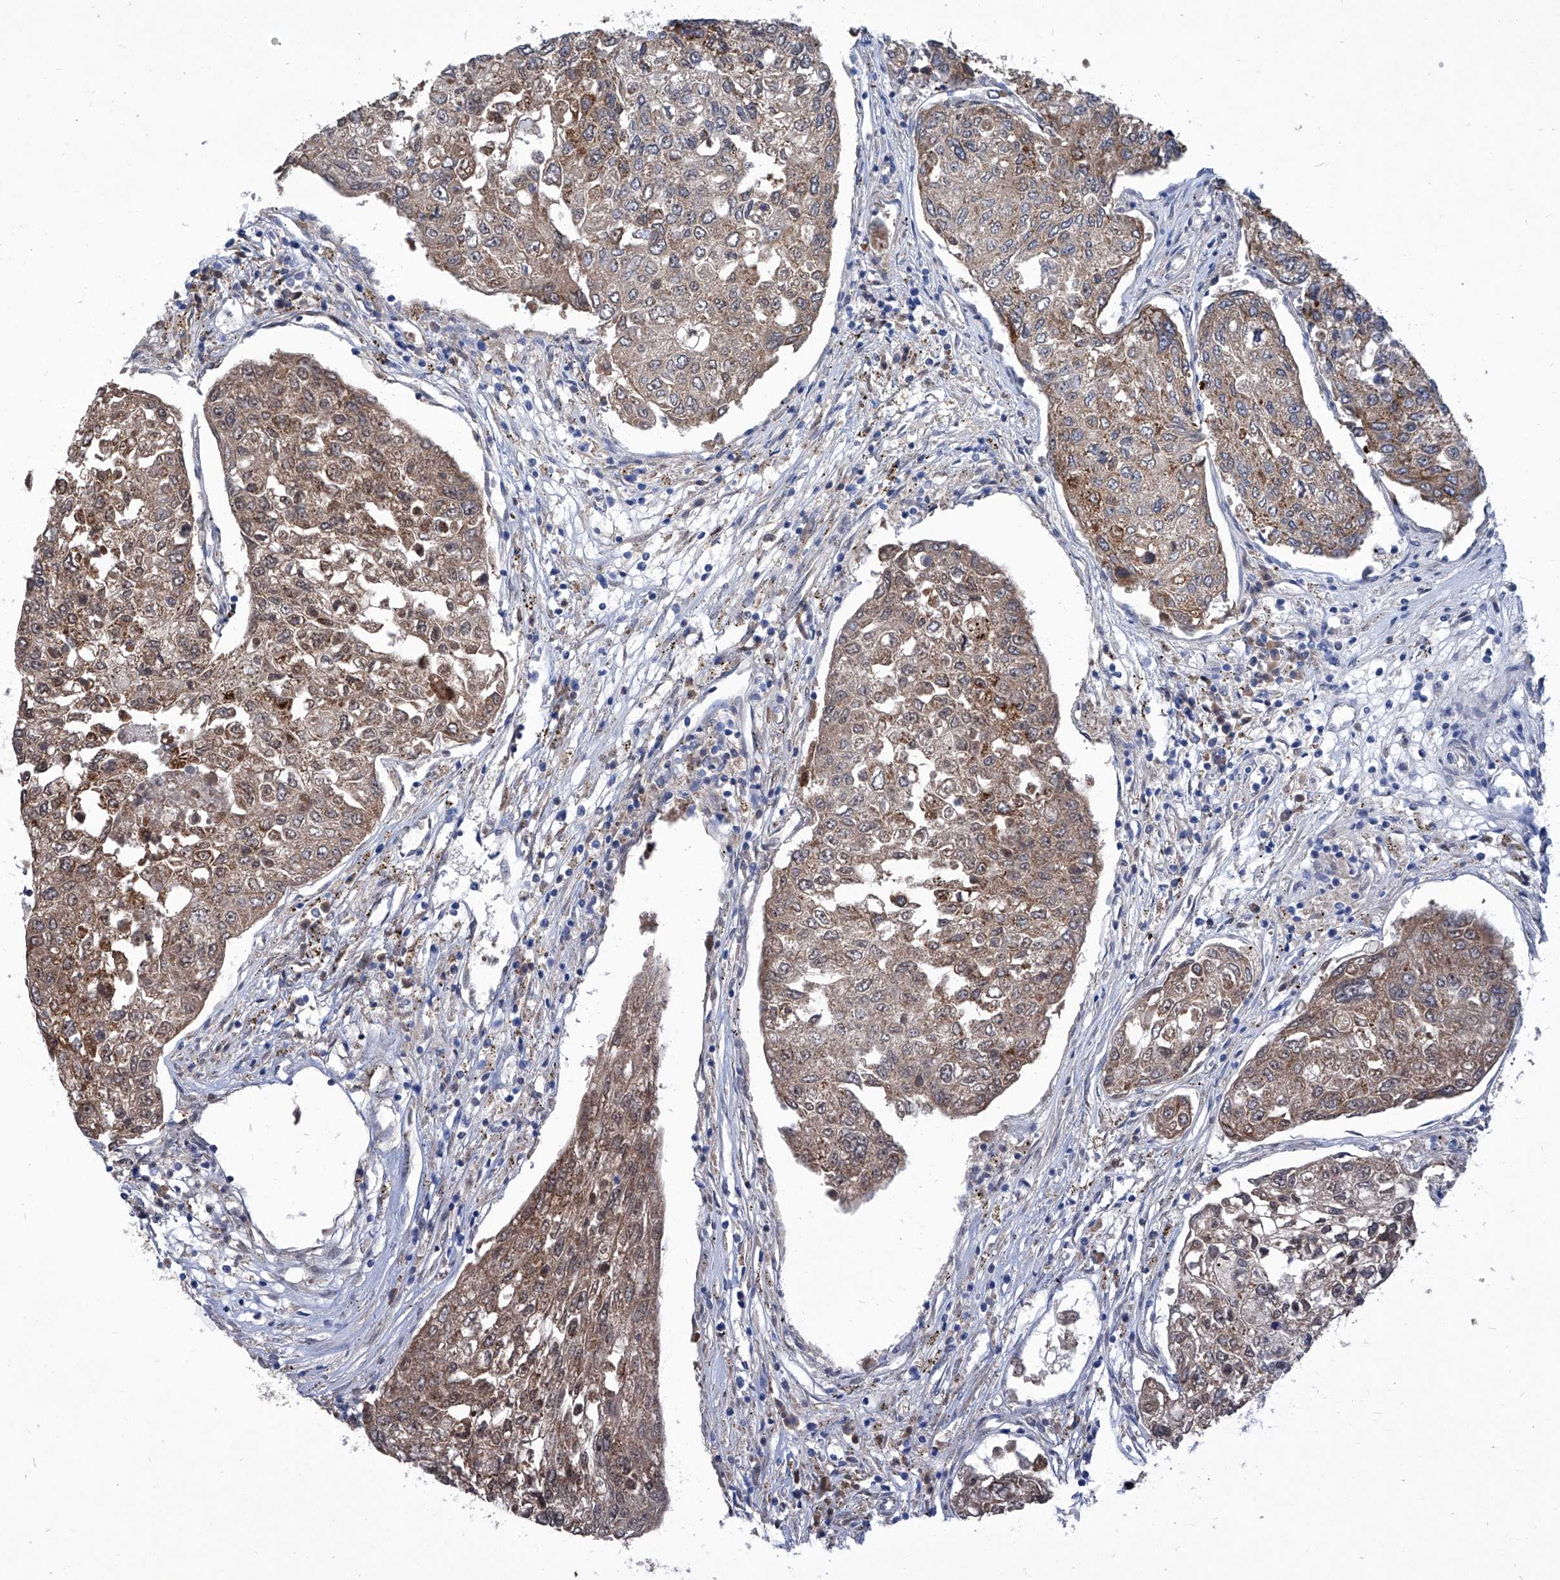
{"staining": {"intensity": "moderate", "quantity": ">75%", "location": "cytoplasmic/membranous"}, "tissue": "urothelial cancer", "cell_type": "Tumor cells", "image_type": "cancer", "snomed": [{"axis": "morphology", "description": "Urothelial carcinoma, High grade"}, {"axis": "topography", "description": "Lymph node"}, {"axis": "topography", "description": "Urinary bladder"}], "caption": "IHC (DAB (3,3'-diaminobenzidine)) staining of urothelial cancer shows moderate cytoplasmic/membranous protein positivity in approximately >75% of tumor cells. The staining was performed using DAB (3,3'-diaminobenzidine), with brown indicating positive protein expression. Nuclei are stained blue with hematoxylin.", "gene": "MTARC1", "patient": {"sex": "male", "age": 51}}